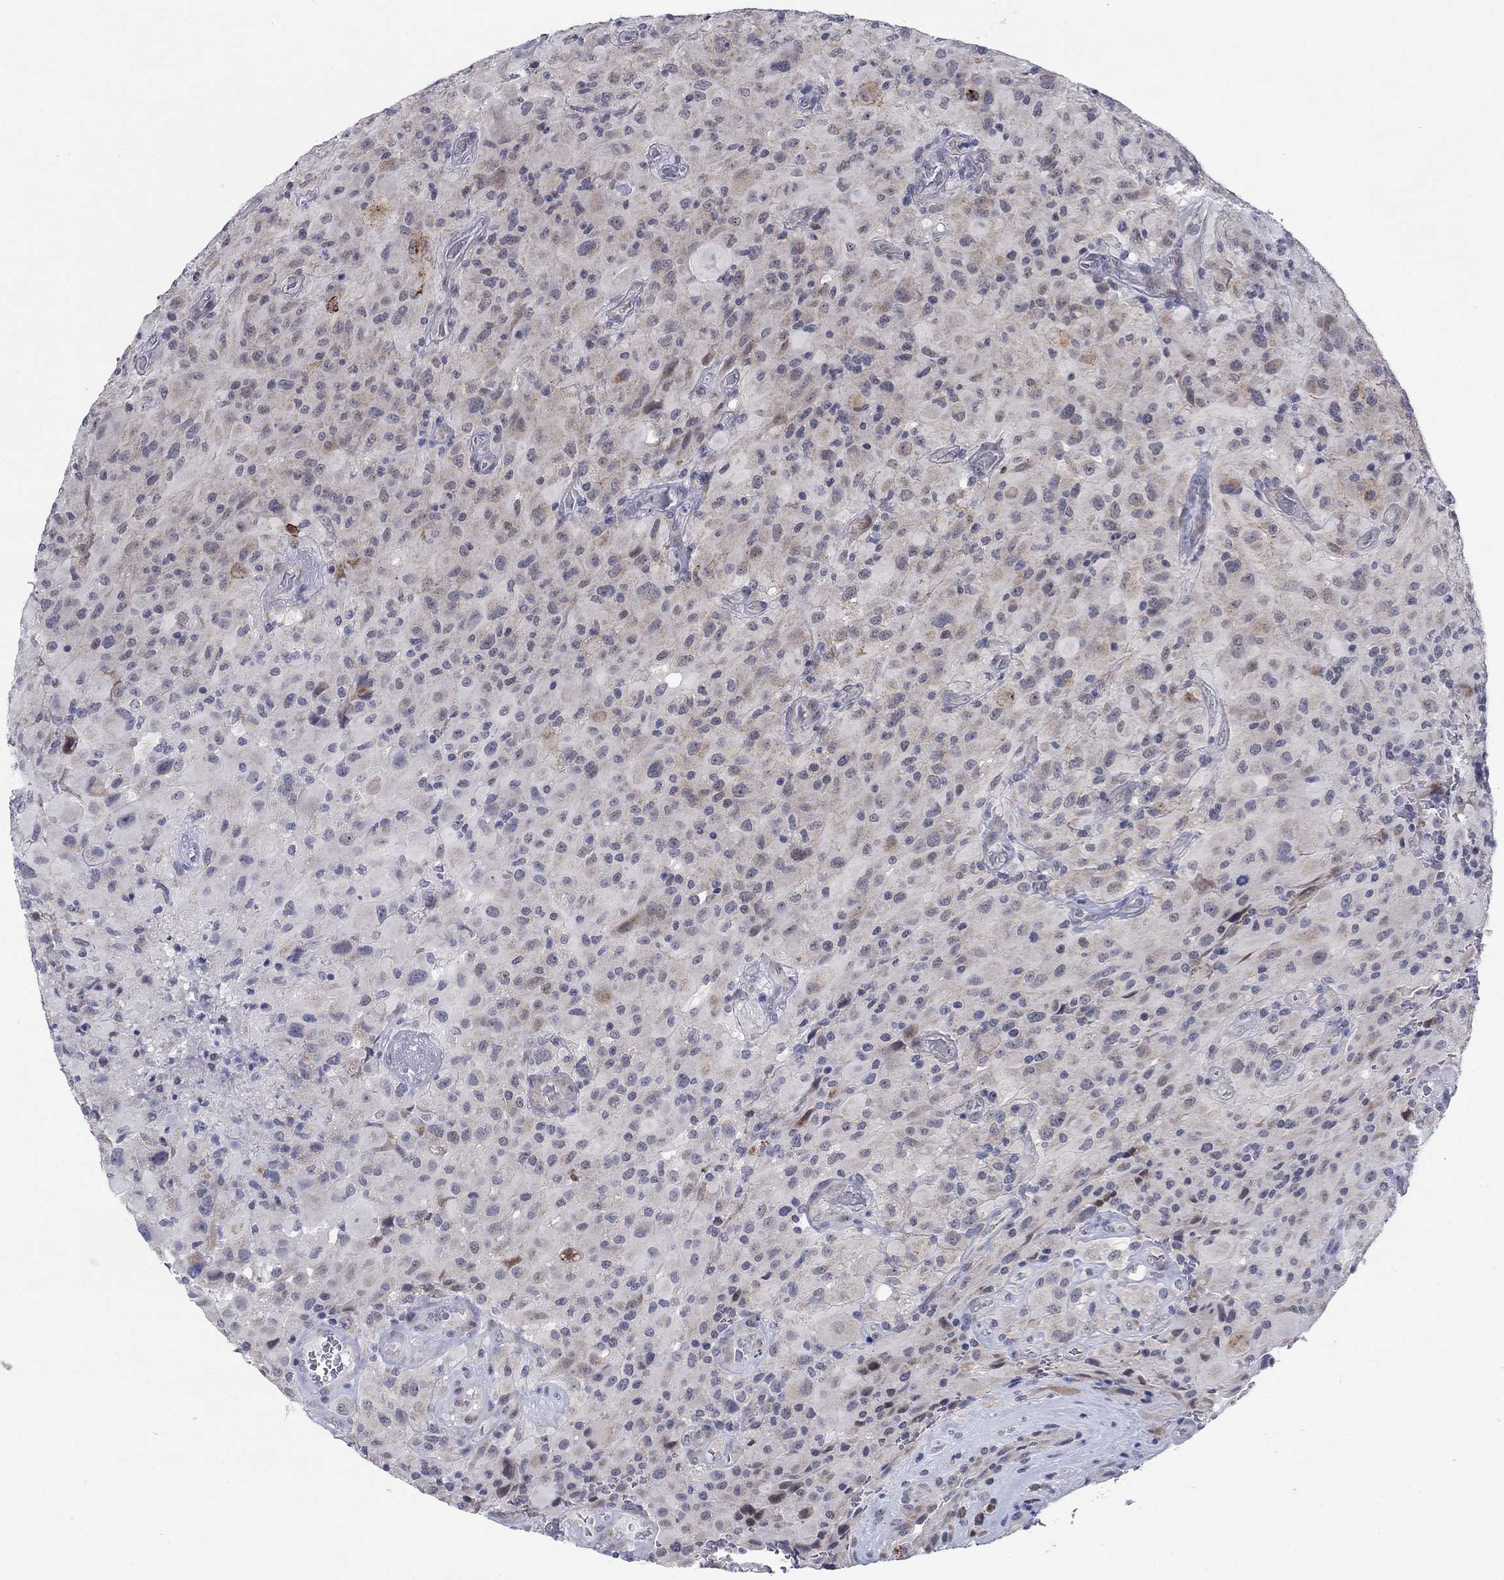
{"staining": {"intensity": "negative", "quantity": "none", "location": "none"}, "tissue": "glioma", "cell_type": "Tumor cells", "image_type": "cancer", "snomed": [{"axis": "morphology", "description": "Glioma, malignant, High grade"}, {"axis": "topography", "description": "Cerebral cortex"}], "caption": "The immunohistochemistry histopathology image has no significant staining in tumor cells of malignant glioma (high-grade) tissue.", "gene": "SDC1", "patient": {"sex": "male", "age": 35}}